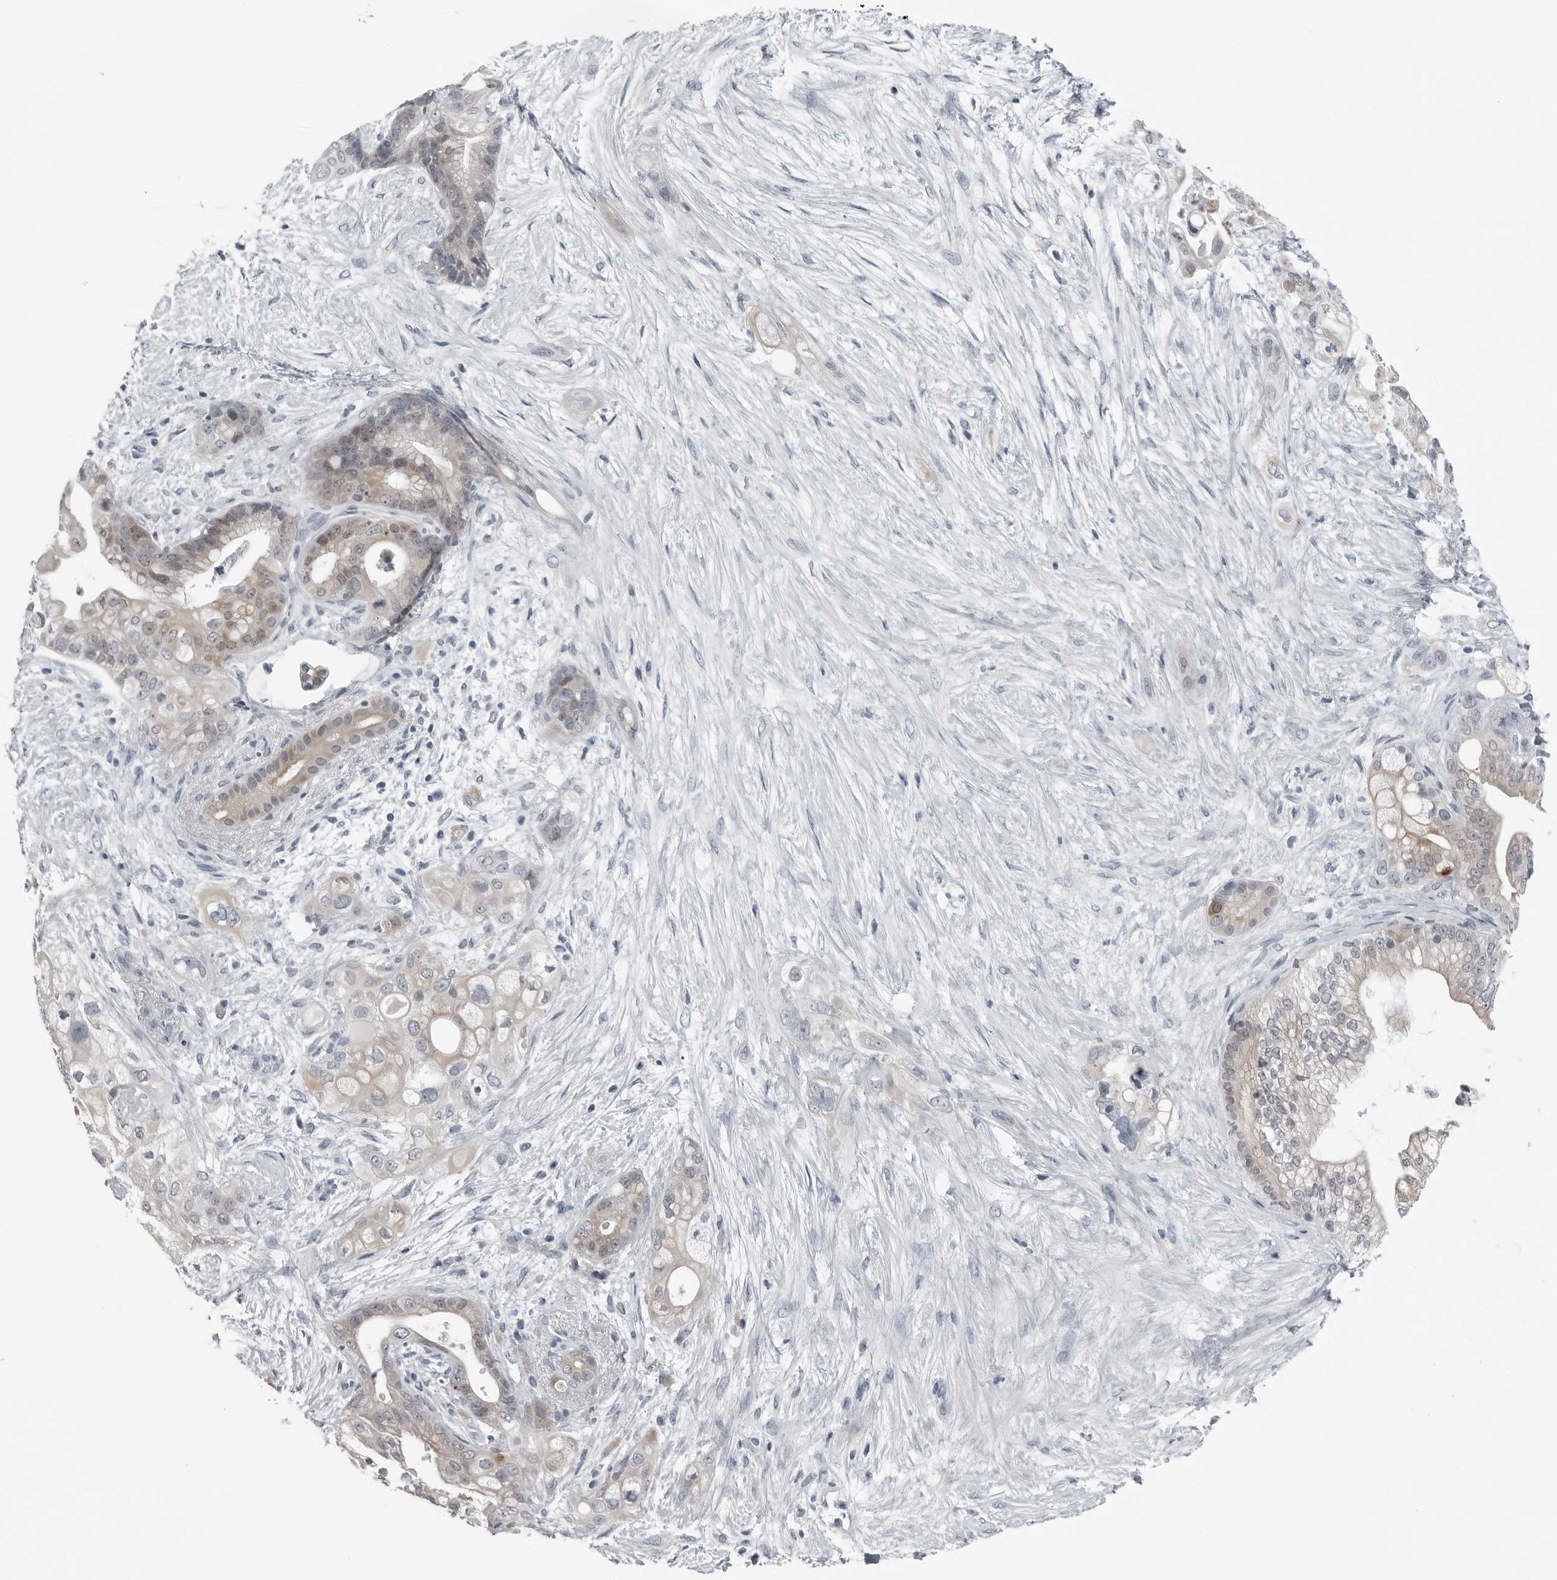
{"staining": {"intensity": "weak", "quantity": "25%-75%", "location": "cytoplasmic/membranous,nuclear"}, "tissue": "pancreatic cancer", "cell_type": "Tumor cells", "image_type": "cancer", "snomed": [{"axis": "morphology", "description": "Adenocarcinoma, NOS"}, {"axis": "topography", "description": "Pancreas"}], "caption": "Weak cytoplasmic/membranous and nuclear protein positivity is appreciated in approximately 25%-75% of tumor cells in pancreatic cancer.", "gene": "SPINK1", "patient": {"sex": "male", "age": 53}}